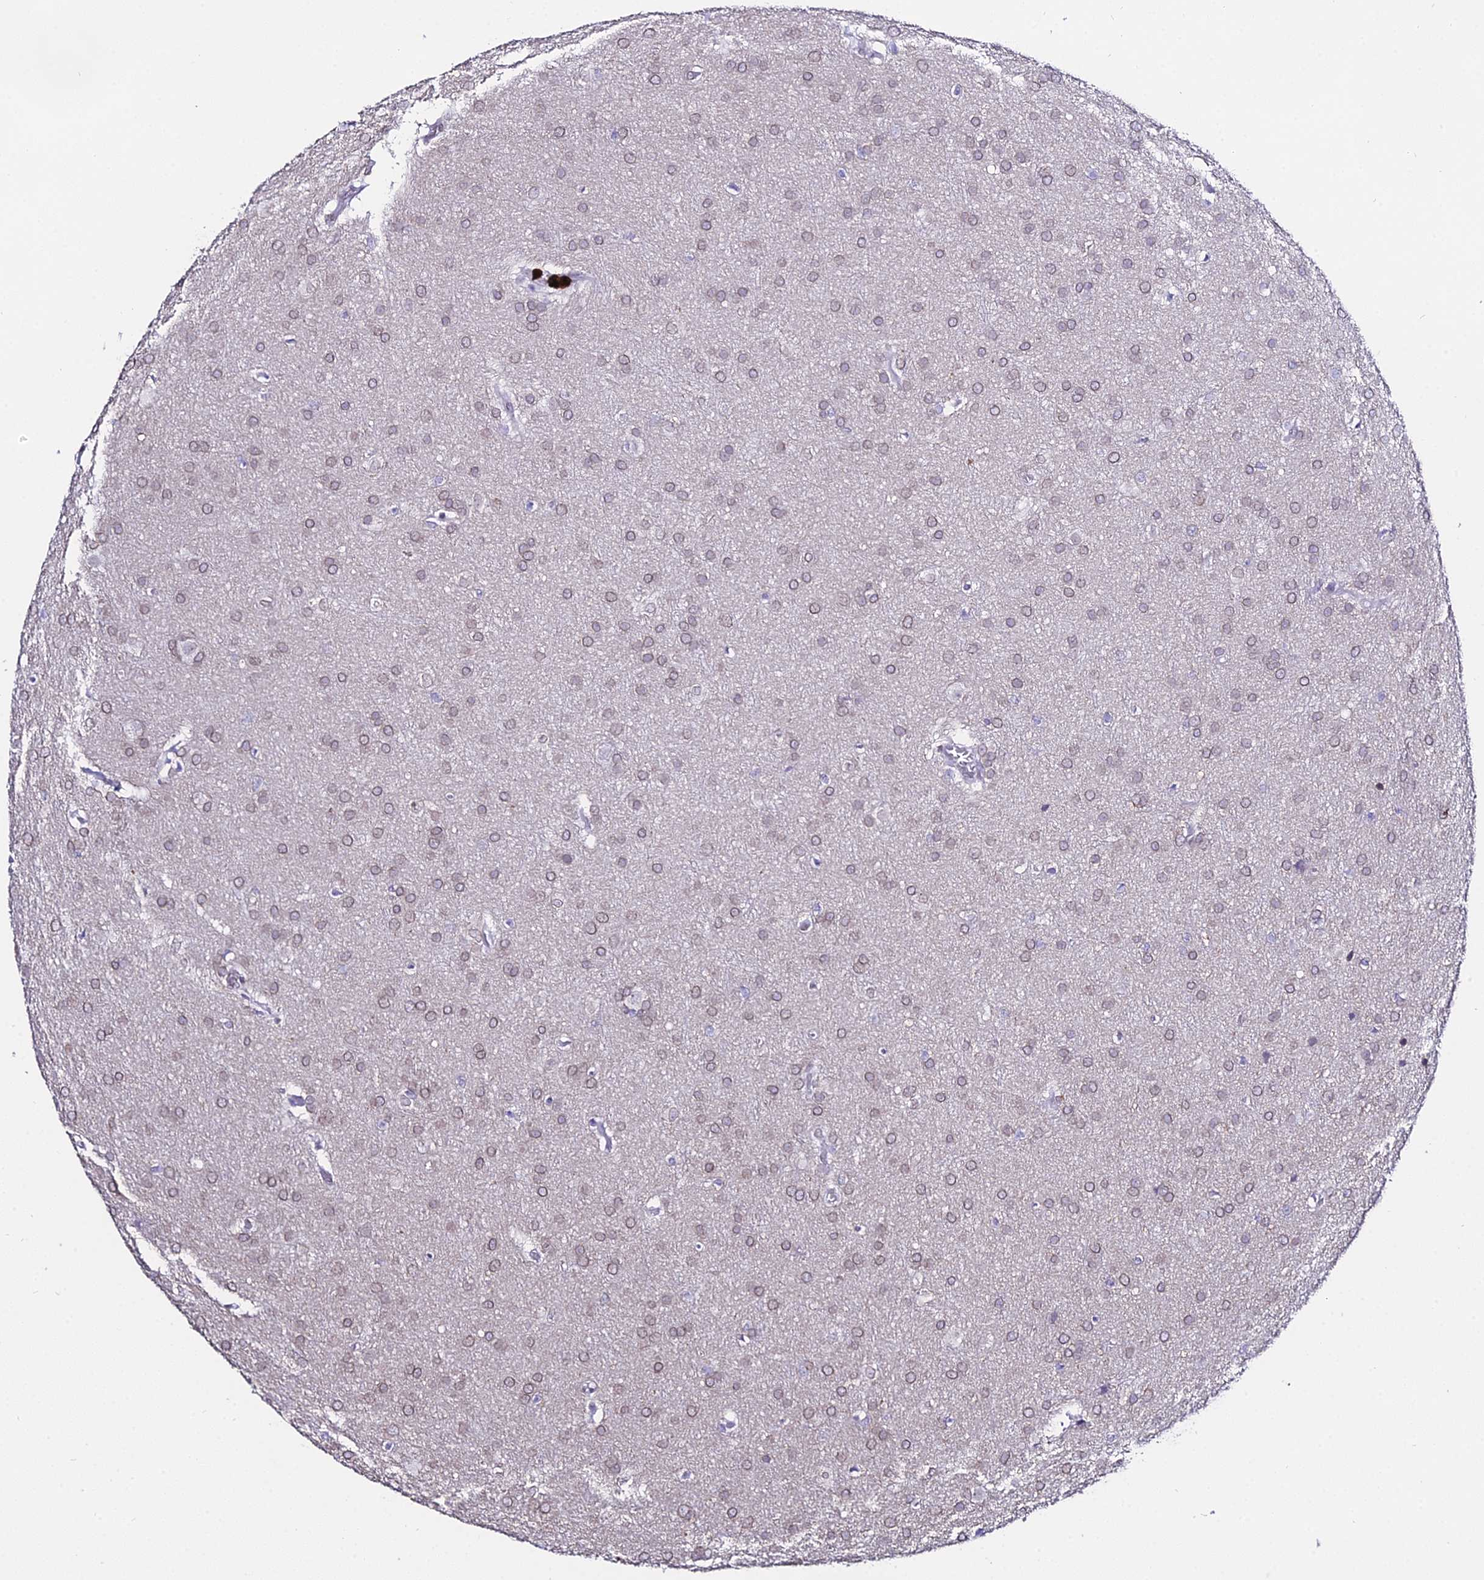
{"staining": {"intensity": "weak", "quantity": ">75%", "location": "cytoplasmic/membranous,nuclear"}, "tissue": "glioma", "cell_type": "Tumor cells", "image_type": "cancer", "snomed": [{"axis": "morphology", "description": "Glioma, malignant, Low grade"}, {"axis": "topography", "description": "Brain"}], "caption": "Immunohistochemical staining of human malignant glioma (low-grade) displays low levels of weak cytoplasmic/membranous and nuclear protein staining in approximately >75% of tumor cells. The protein of interest is shown in brown color, while the nuclei are stained blue.", "gene": "MCM10", "patient": {"sex": "female", "age": 32}}